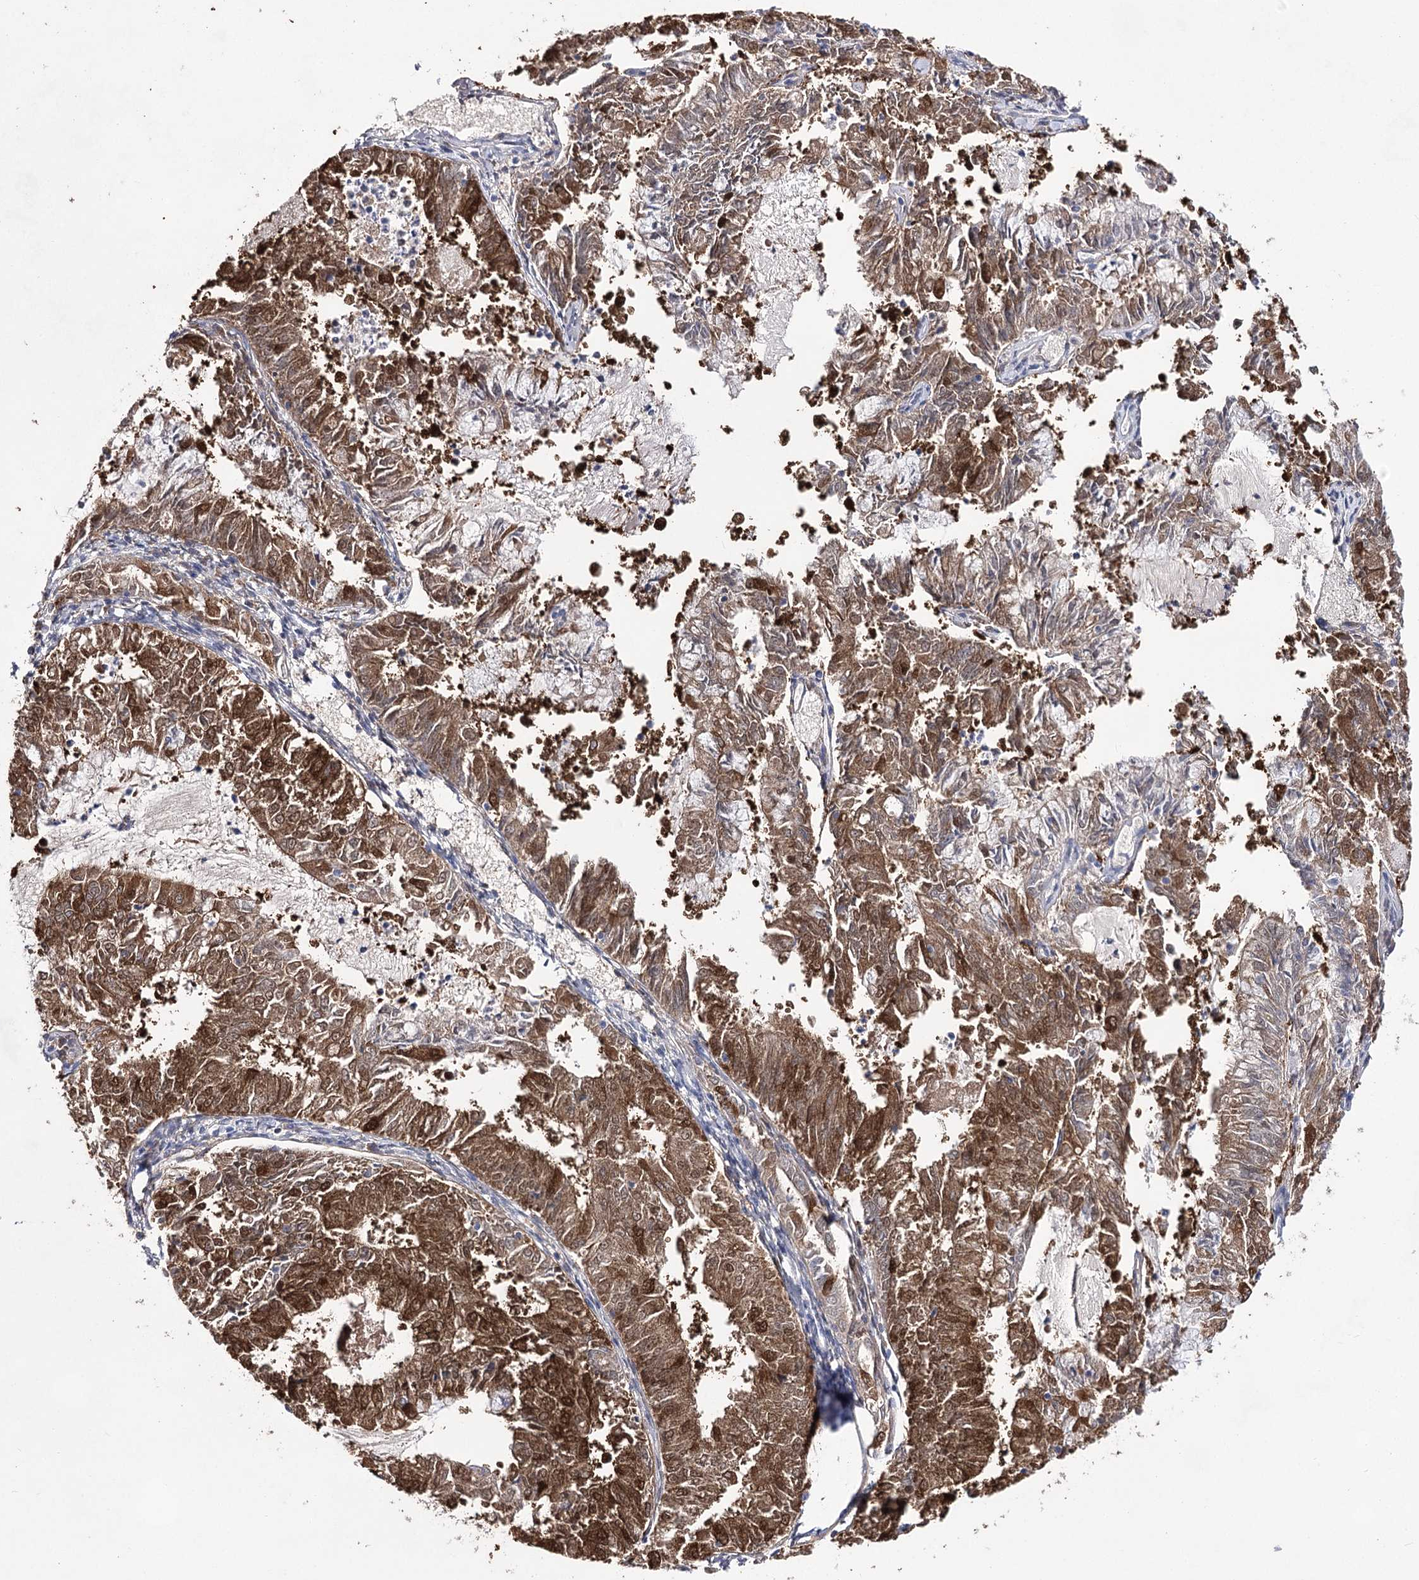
{"staining": {"intensity": "strong", "quantity": "25%-75%", "location": "cytoplasmic/membranous,nuclear"}, "tissue": "endometrial cancer", "cell_type": "Tumor cells", "image_type": "cancer", "snomed": [{"axis": "morphology", "description": "Adenocarcinoma, NOS"}, {"axis": "topography", "description": "Endometrium"}], "caption": "Approximately 25%-75% of tumor cells in human endometrial cancer exhibit strong cytoplasmic/membranous and nuclear protein expression as visualized by brown immunohistochemical staining.", "gene": "UGDH", "patient": {"sex": "female", "age": 57}}